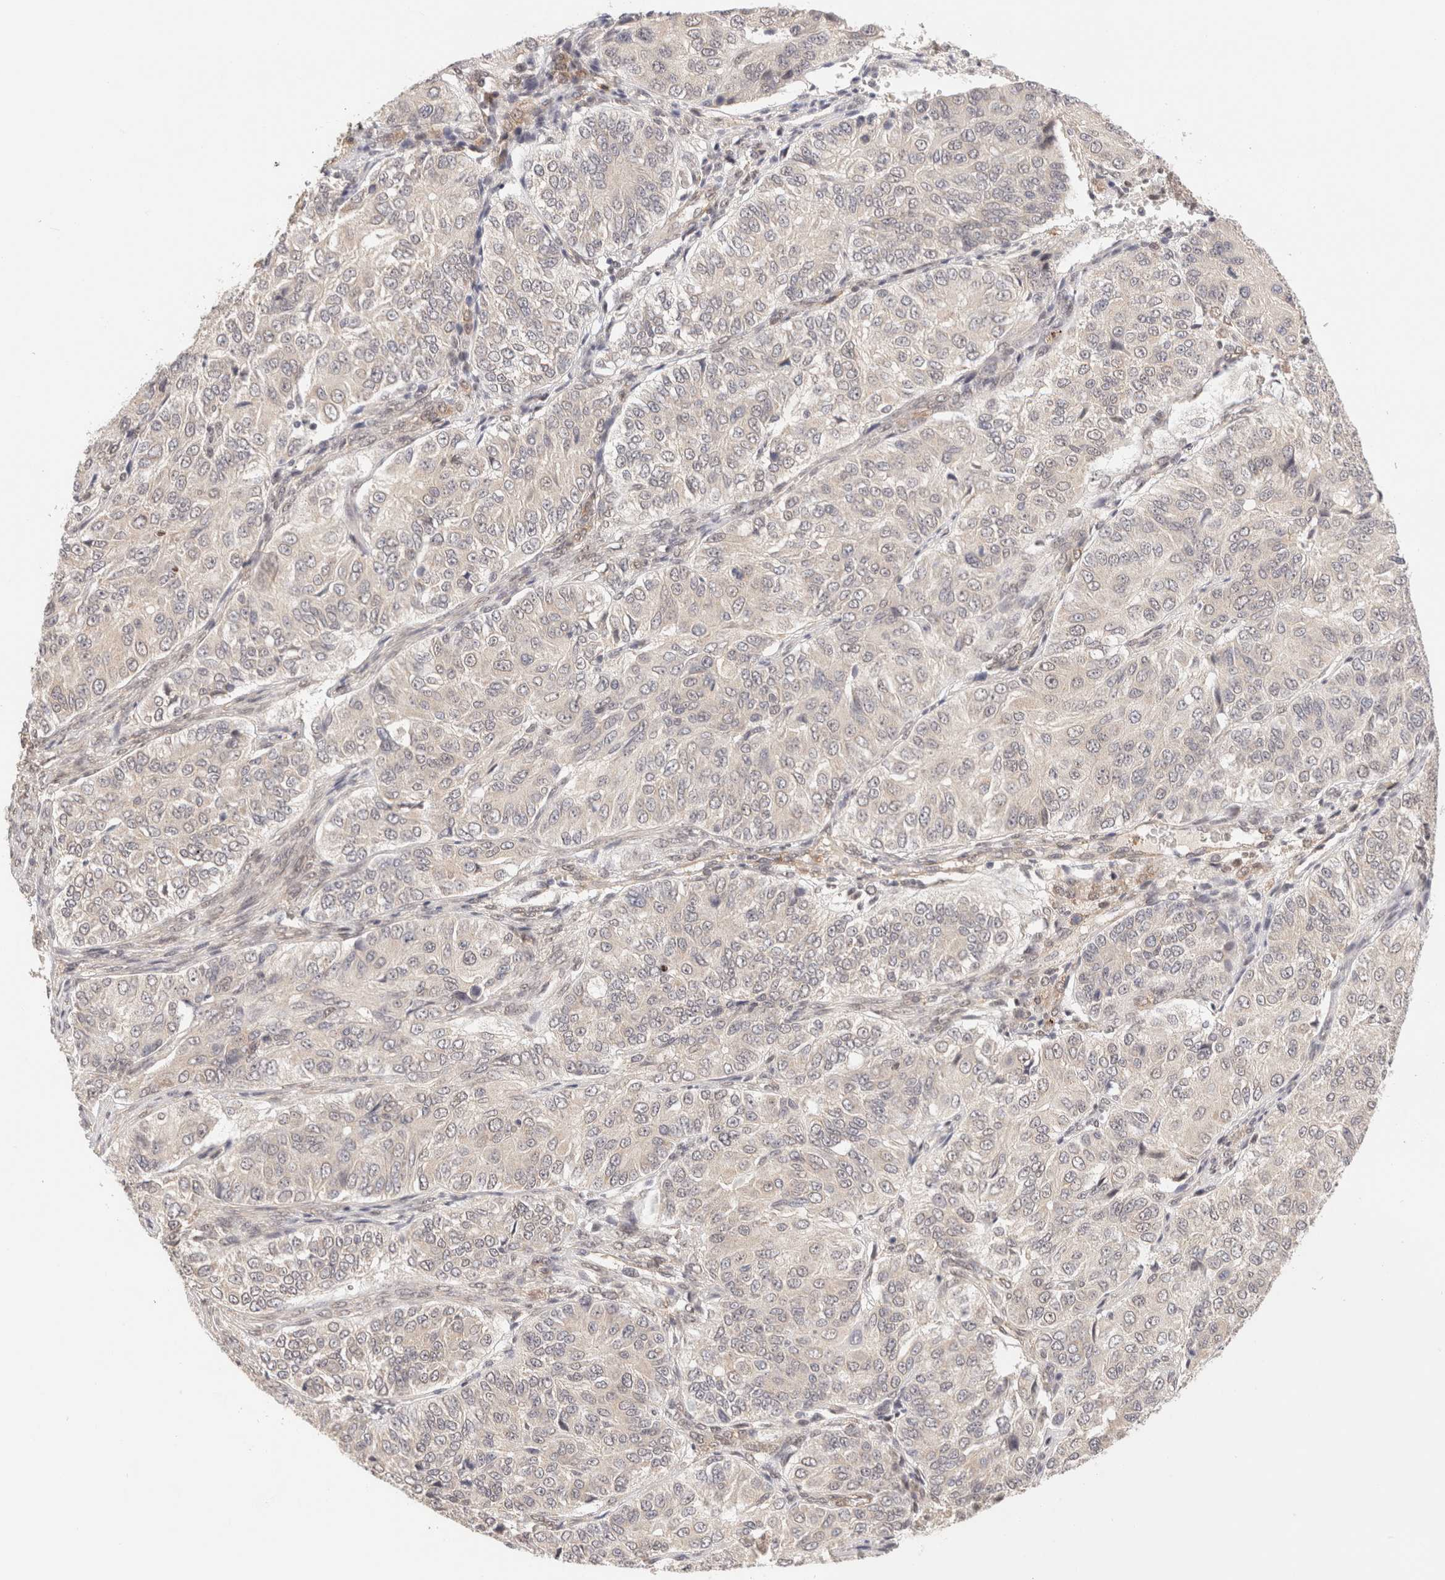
{"staining": {"intensity": "negative", "quantity": "none", "location": "none"}, "tissue": "ovarian cancer", "cell_type": "Tumor cells", "image_type": "cancer", "snomed": [{"axis": "morphology", "description": "Carcinoma, endometroid"}, {"axis": "topography", "description": "Ovary"}], "caption": "Tumor cells show no significant staining in ovarian cancer (endometroid carcinoma). (DAB immunohistochemistry (IHC) visualized using brightfield microscopy, high magnification).", "gene": "BRPF3", "patient": {"sex": "female", "age": 51}}